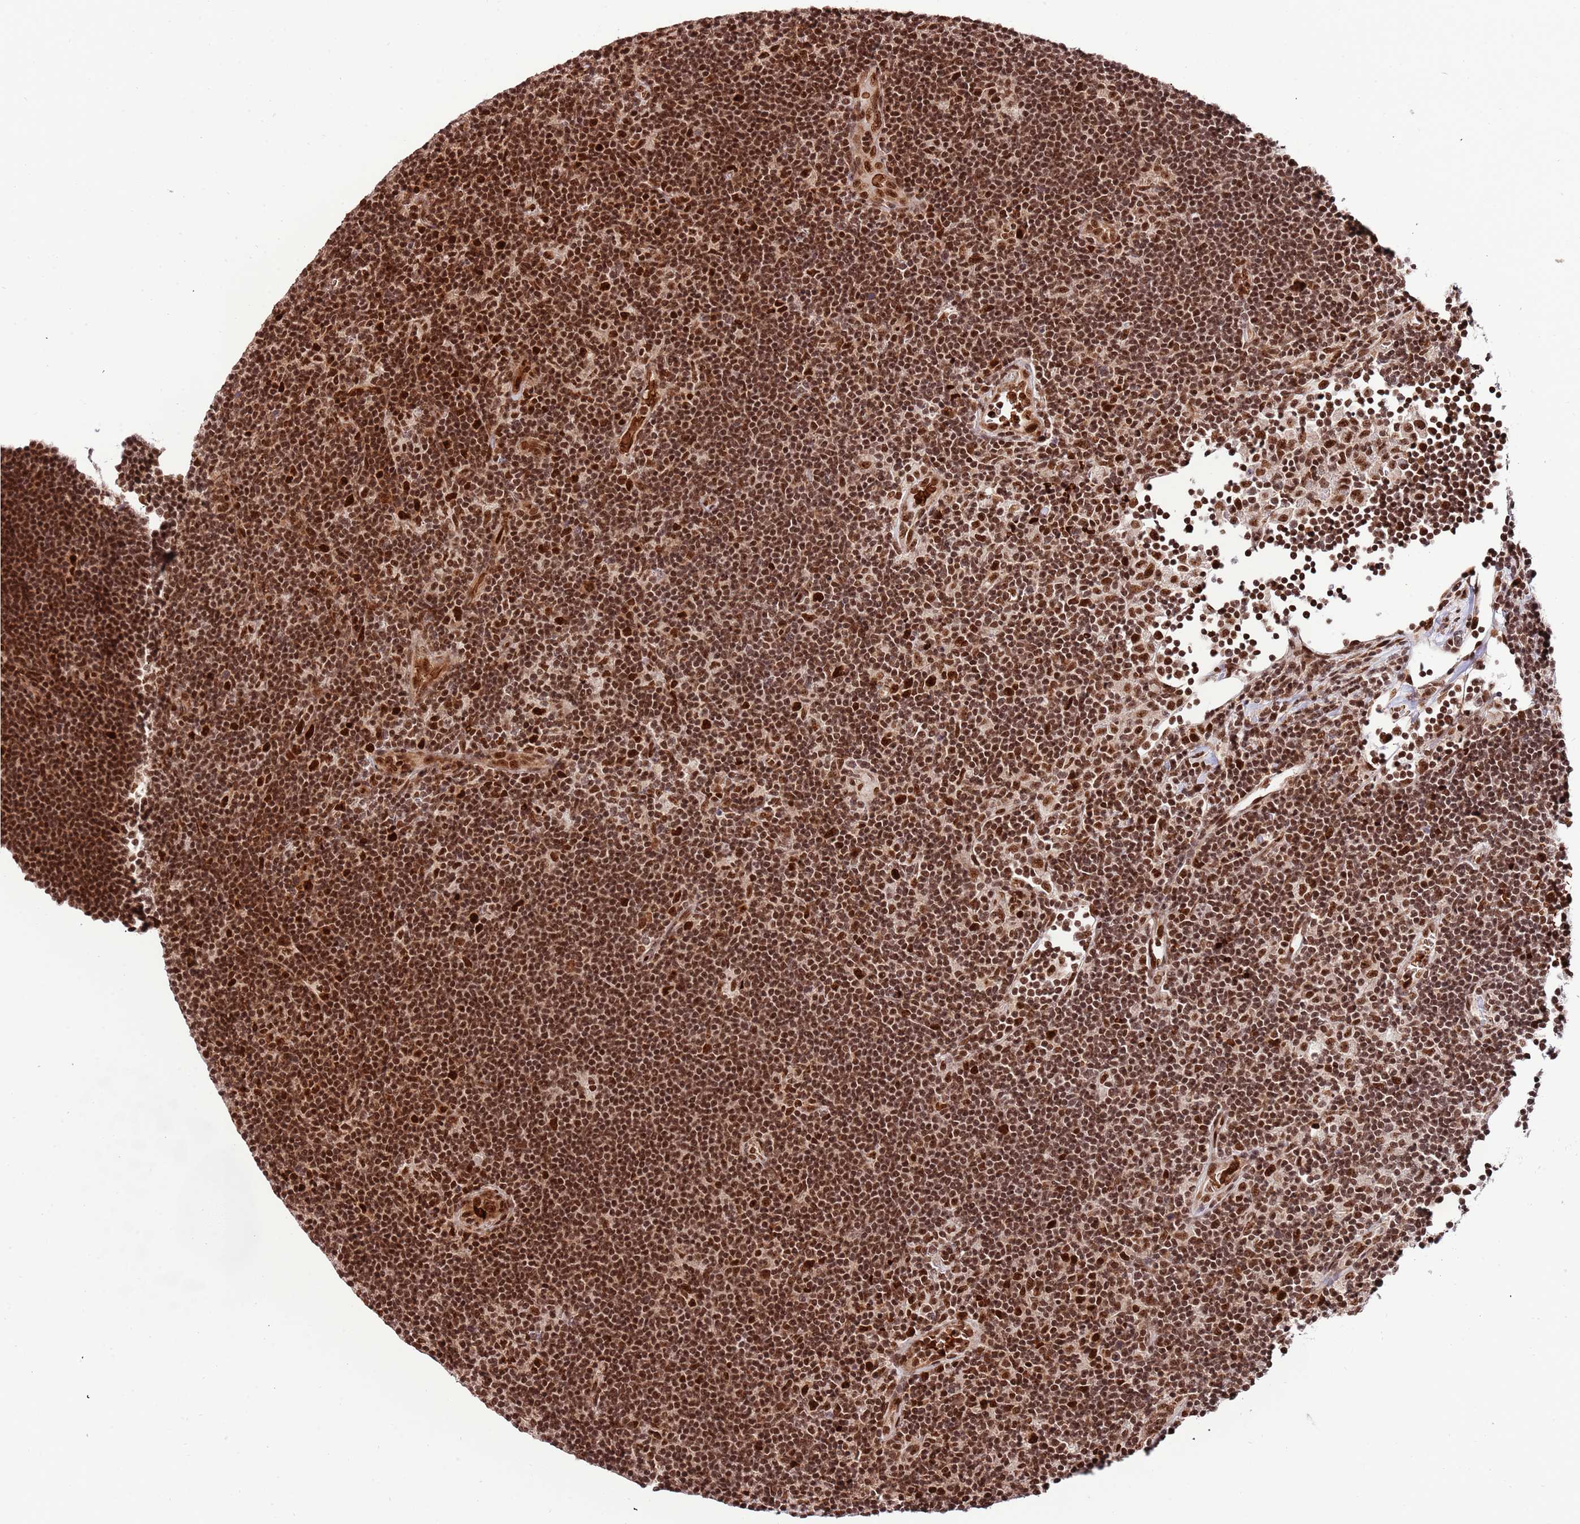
{"staining": {"intensity": "strong", "quantity": ">75%", "location": "nuclear"}, "tissue": "lymphoma", "cell_type": "Tumor cells", "image_type": "cancer", "snomed": [{"axis": "morphology", "description": "Hodgkin's disease, NOS"}, {"axis": "topography", "description": "Lymph node"}], "caption": "Tumor cells show strong nuclear expression in approximately >75% of cells in Hodgkin's disease.", "gene": "RIF1", "patient": {"sex": "female", "age": 57}}